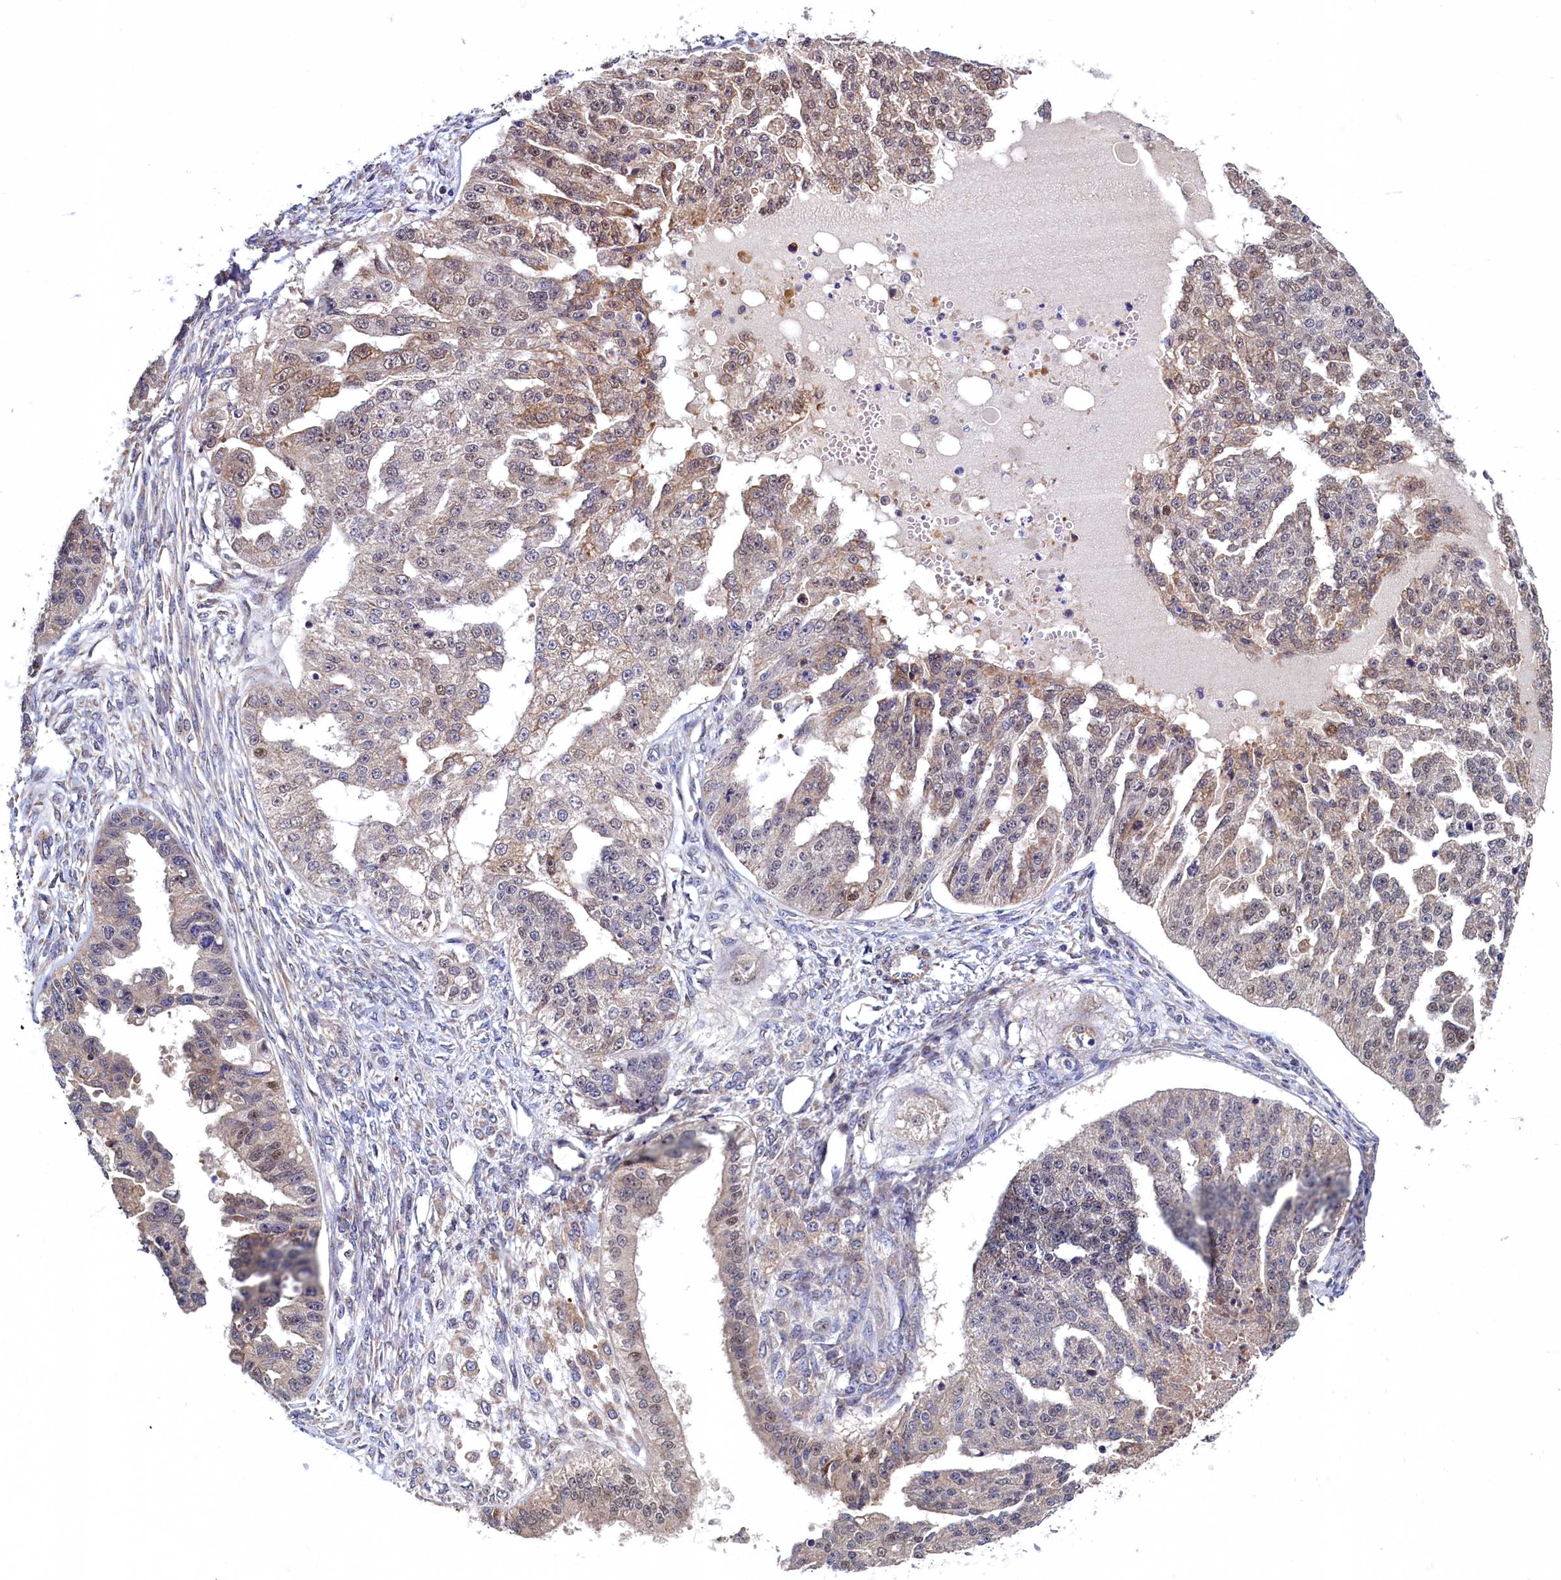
{"staining": {"intensity": "weak", "quantity": "<25%", "location": "cytoplasmic/membranous,nuclear"}, "tissue": "ovarian cancer", "cell_type": "Tumor cells", "image_type": "cancer", "snomed": [{"axis": "morphology", "description": "Cystadenocarcinoma, serous, NOS"}, {"axis": "topography", "description": "Ovary"}], "caption": "Tumor cells show no significant protein positivity in ovarian serous cystadenocarcinoma.", "gene": "SLC16A14", "patient": {"sex": "female", "age": 58}}